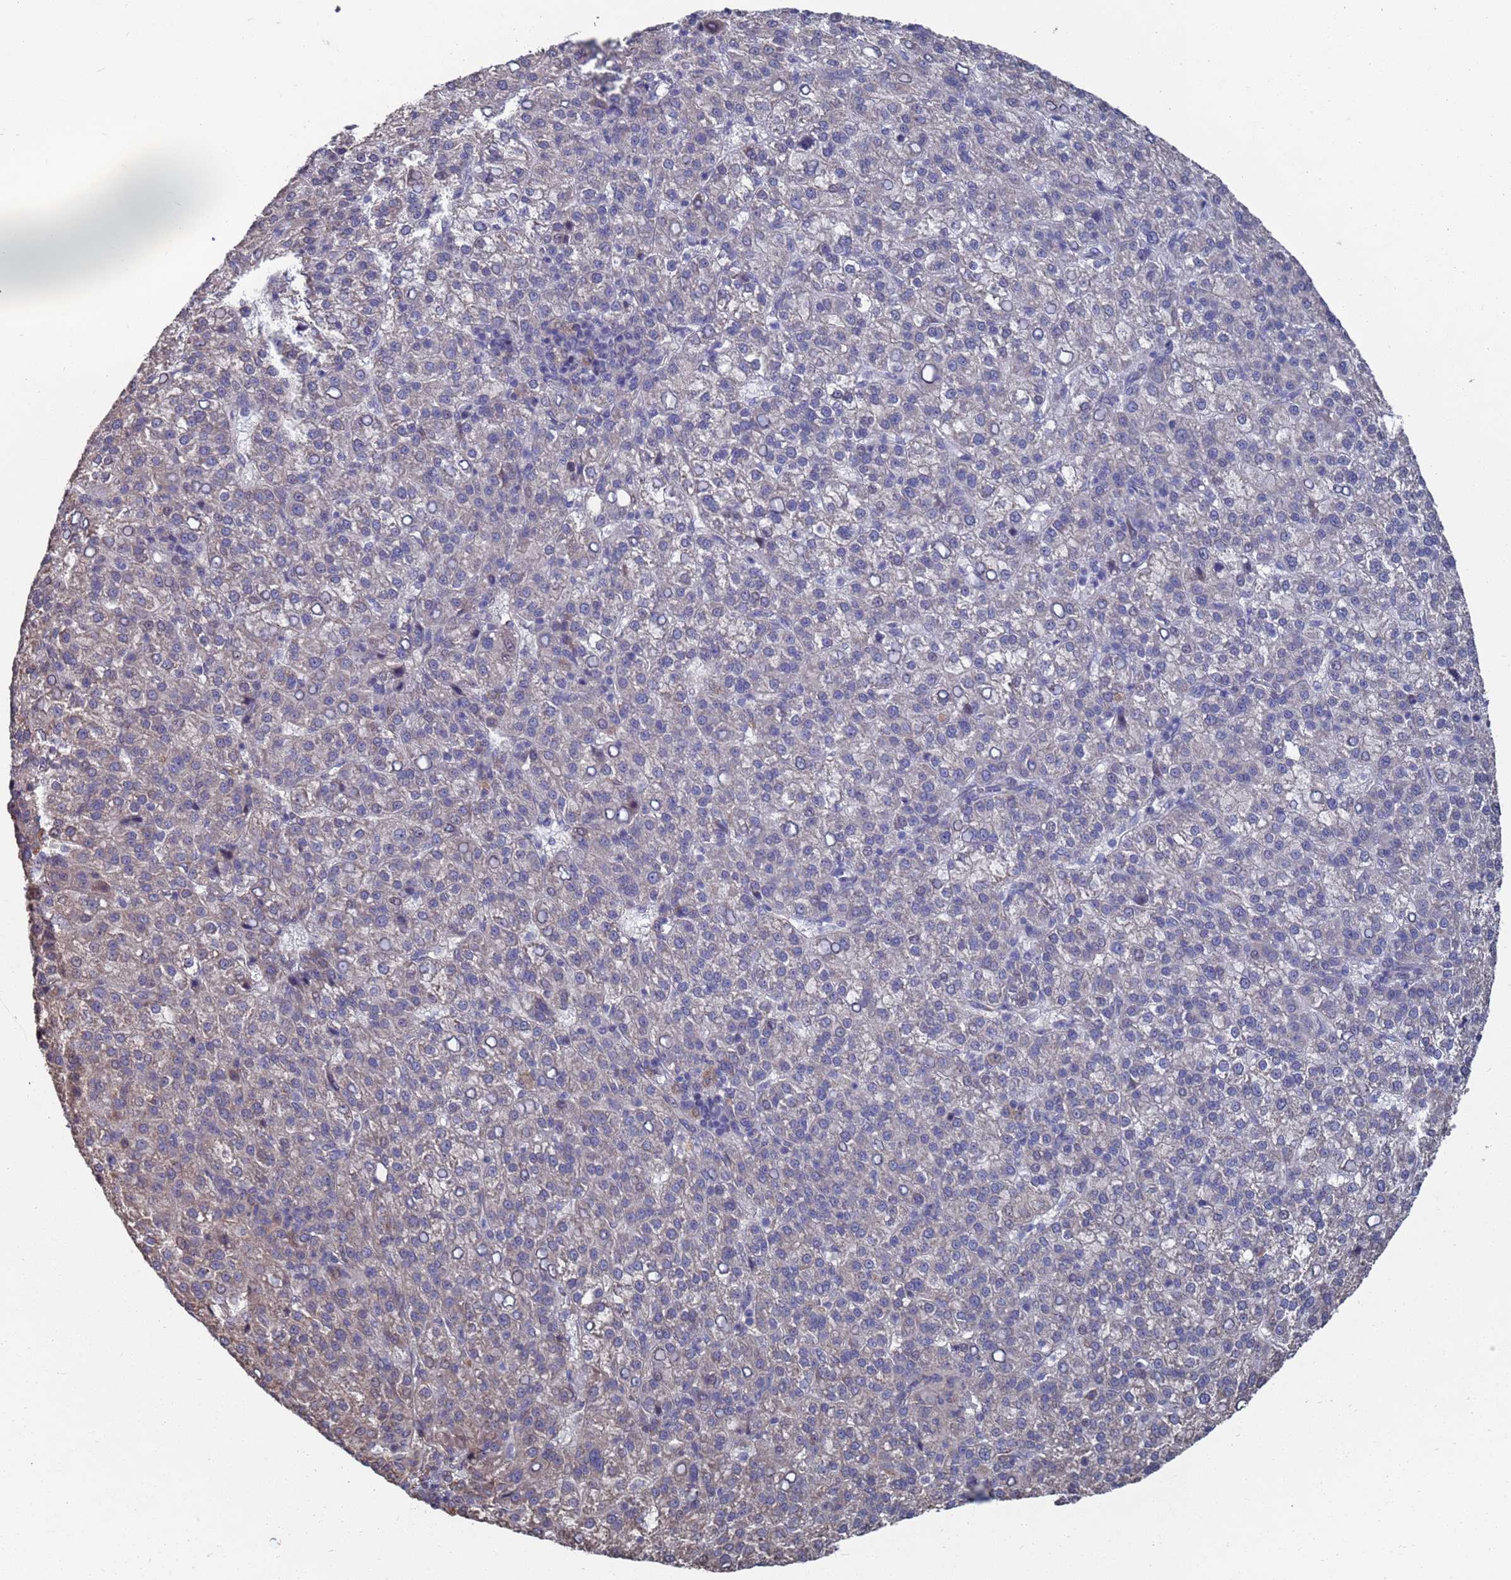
{"staining": {"intensity": "negative", "quantity": "none", "location": "none"}, "tissue": "liver cancer", "cell_type": "Tumor cells", "image_type": "cancer", "snomed": [{"axis": "morphology", "description": "Carcinoma, Hepatocellular, NOS"}, {"axis": "topography", "description": "Liver"}], "caption": "The photomicrograph exhibits no staining of tumor cells in liver cancer.", "gene": "CFAP119", "patient": {"sex": "female", "age": 58}}